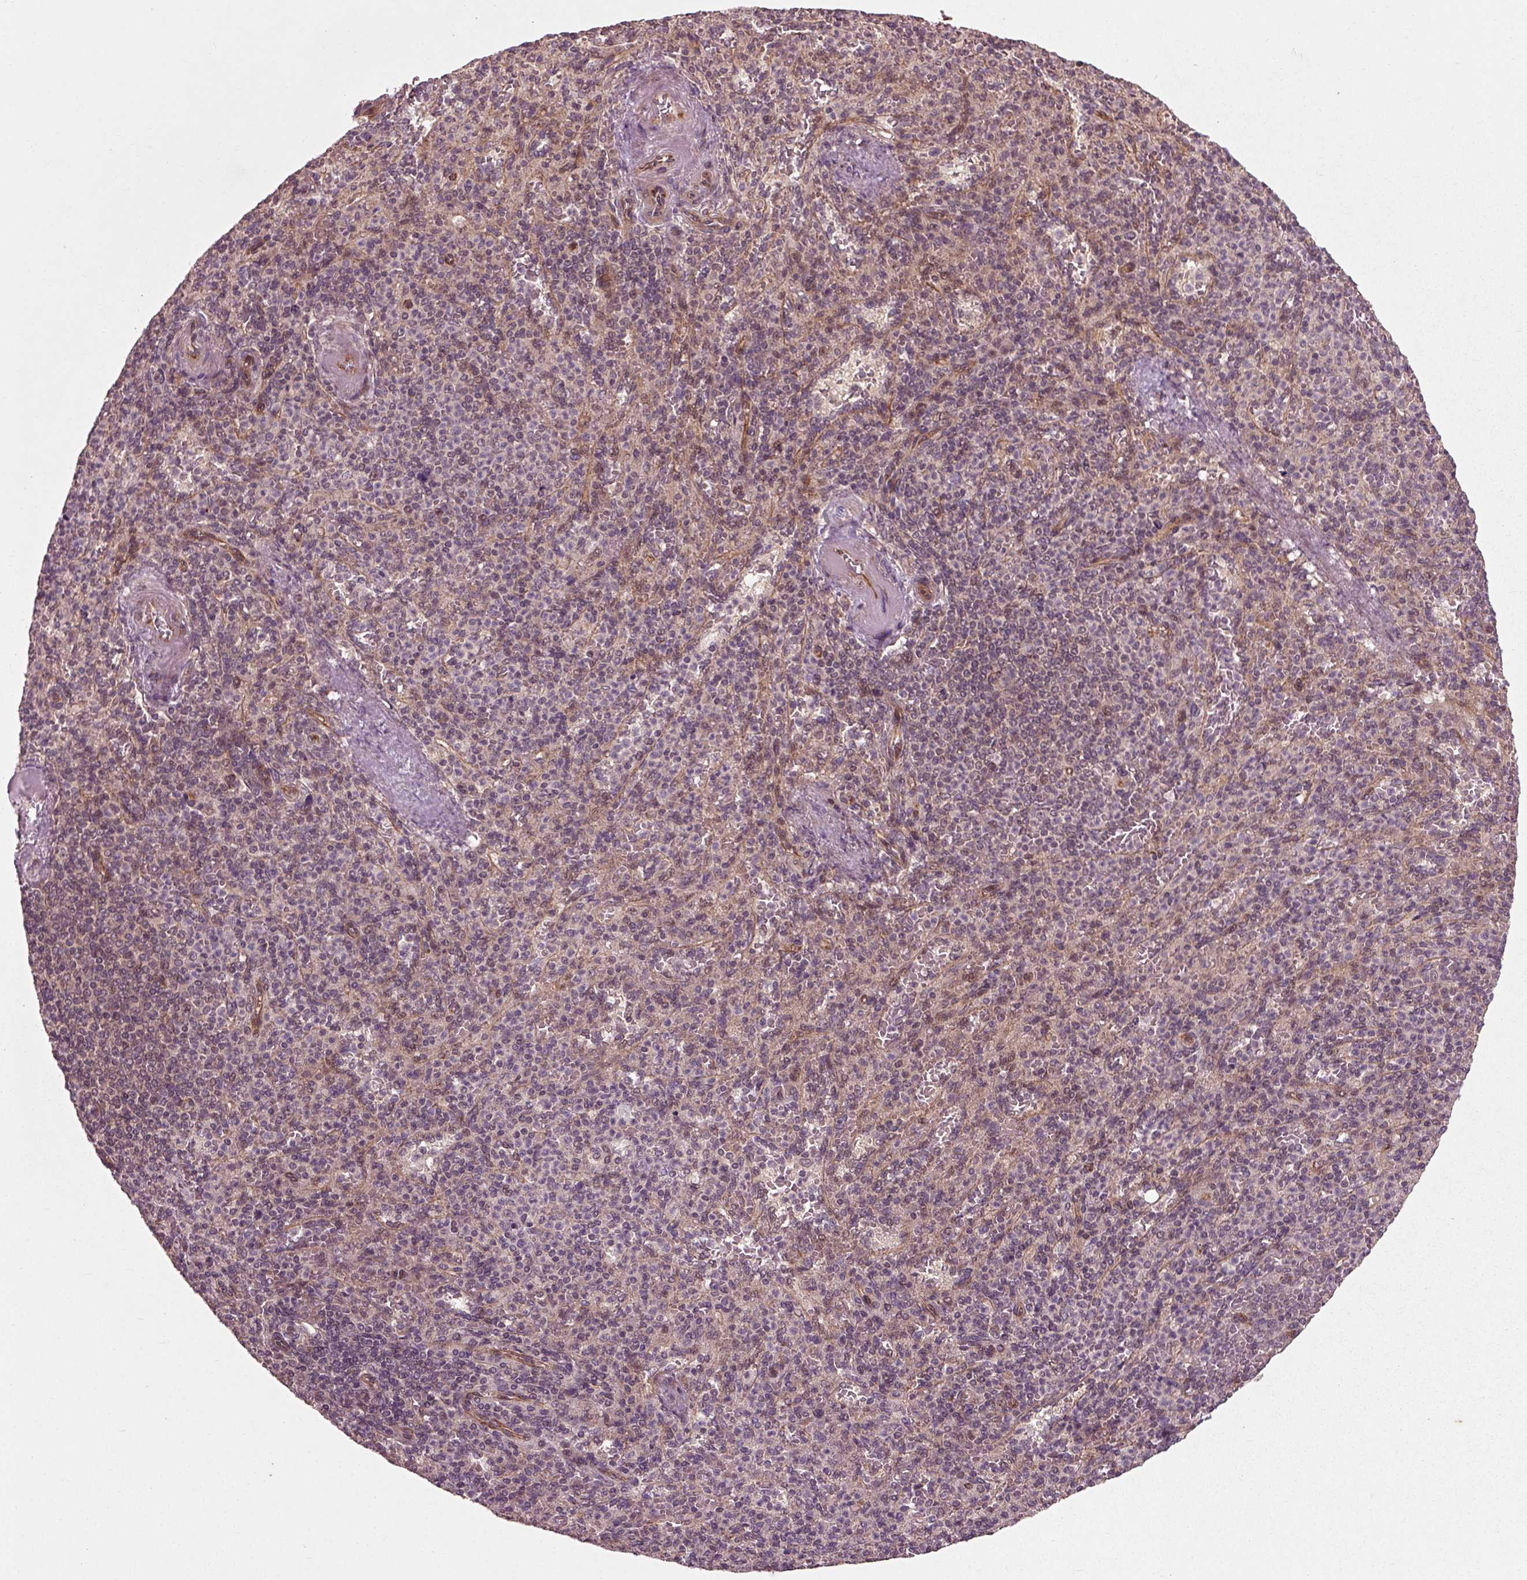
{"staining": {"intensity": "negative", "quantity": "none", "location": "none"}, "tissue": "spleen", "cell_type": "Cells in red pulp", "image_type": "normal", "snomed": [{"axis": "morphology", "description": "Normal tissue, NOS"}, {"axis": "topography", "description": "Spleen"}], "caption": "This is a photomicrograph of IHC staining of normal spleen, which shows no expression in cells in red pulp.", "gene": "PLCD3", "patient": {"sex": "female", "age": 74}}